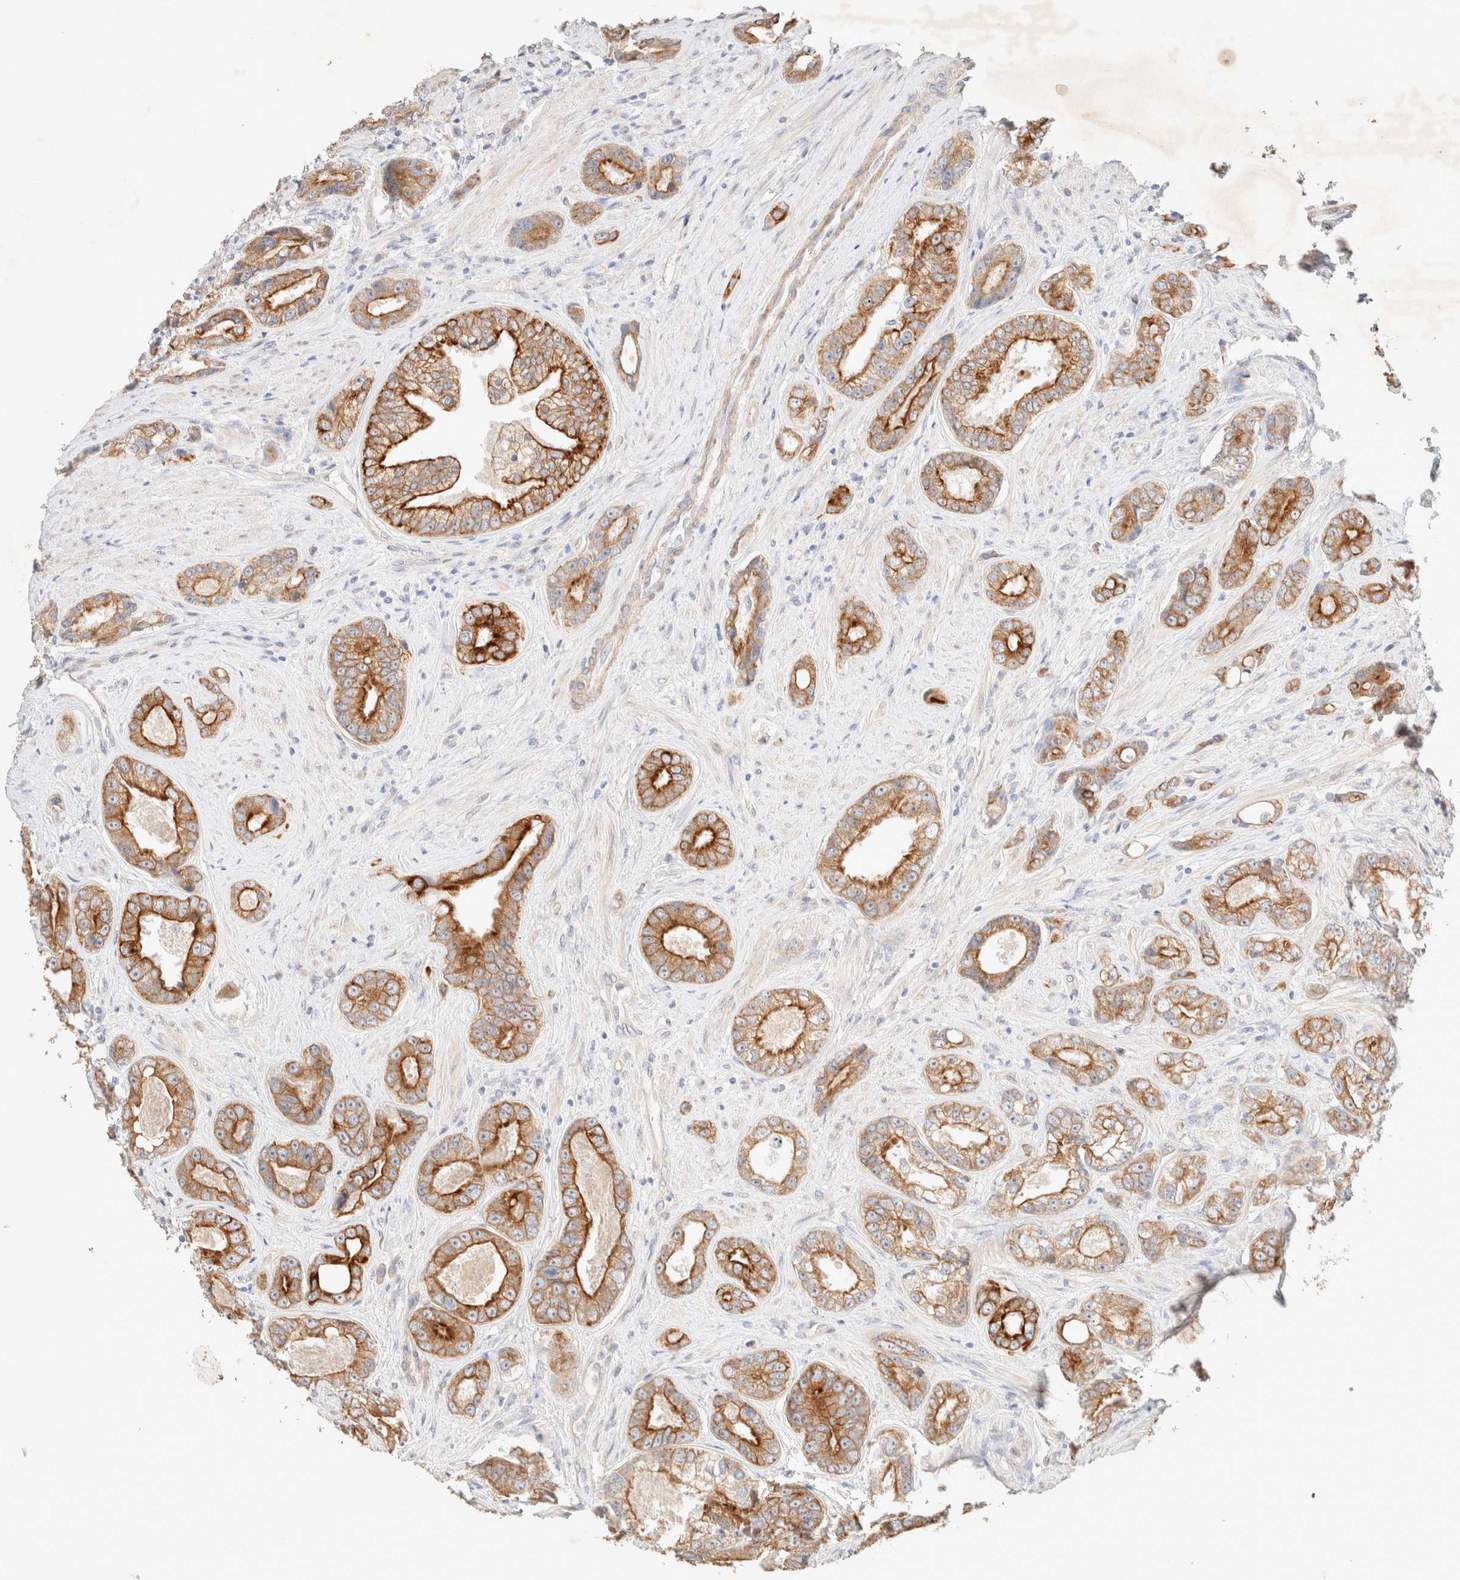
{"staining": {"intensity": "strong", "quantity": "25%-75%", "location": "cytoplasmic/membranous"}, "tissue": "prostate cancer", "cell_type": "Tumor cells", "image_type": "cancer", "snomed": [{"axis": "morphology", "description": "Adenocarcinoma, High grade"}, {"axis": "topography", "description": "Prostate"}], "caption": "The micrograph demonstrates a brown stain indicating the presence of a protein in the cytoplasmic/membranous of tumor cells in prostate cancer. (DAB (3,3'-diaminobenzidine) IHC with brightfield microscopy, high magnification).", "gene": "CSNK1E", "patient": {"sex": "male", "age": 61}}